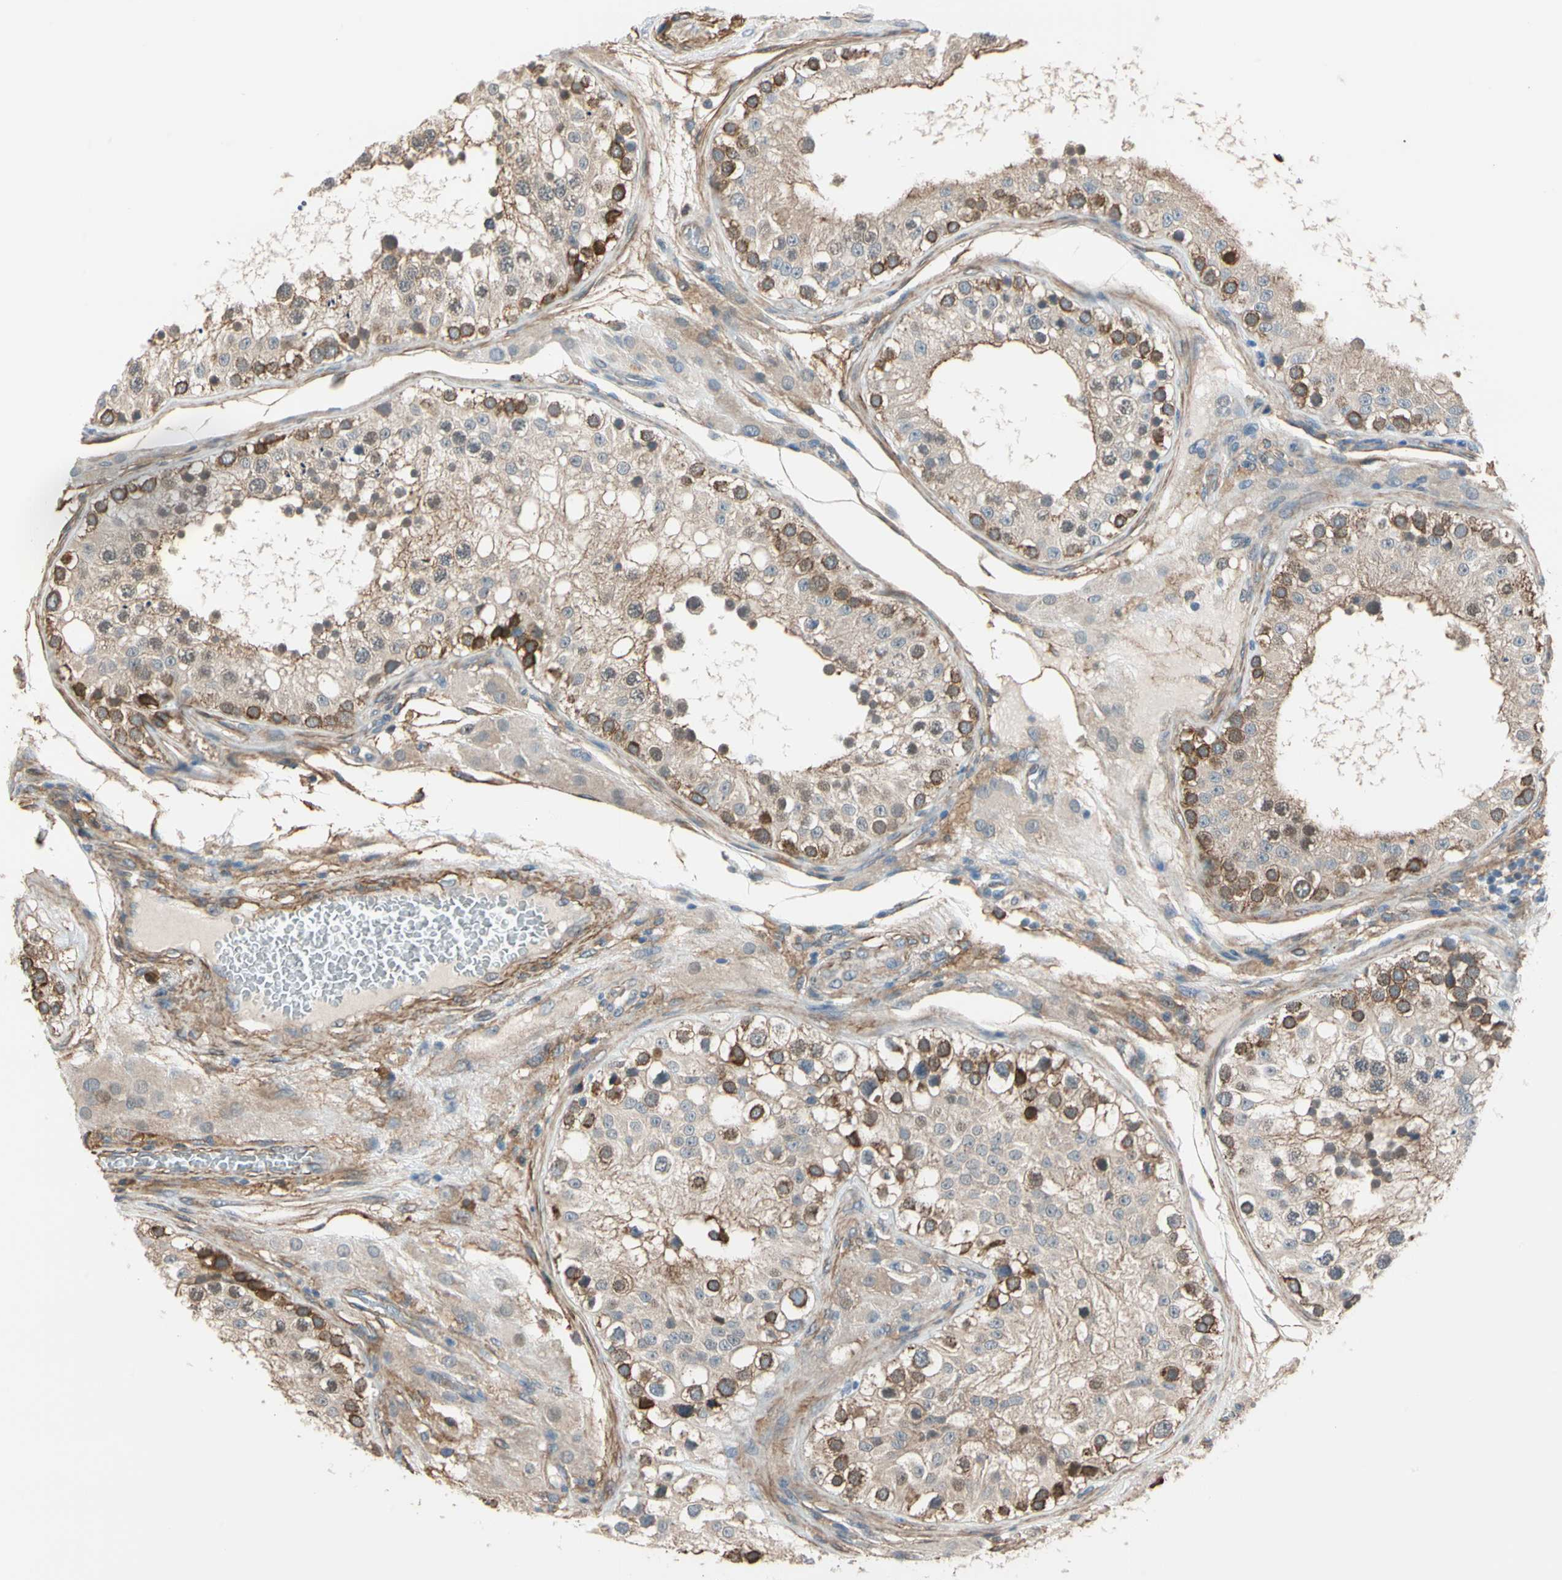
{"staining": {"intensity": "strong", "quantity": ">75%", "location": "cytoplasmic/membranous"}, "tissue": "testis", "cell_type": "Cells in seminiferous ducts", "image_type": "normal", "snomed": [{"axis": "morphology", "description": "Normal tissue, NOS"}, {"axis": "topography", "description": "Testis"}], "caption": "Protein expression analysis of normal testis exhibits strong cytoplasmic/membranous staining in about >75% of cells in seminiferous ducts.", "gene": "LIMK2", "patient": {"sex": "male", "age": 26}}